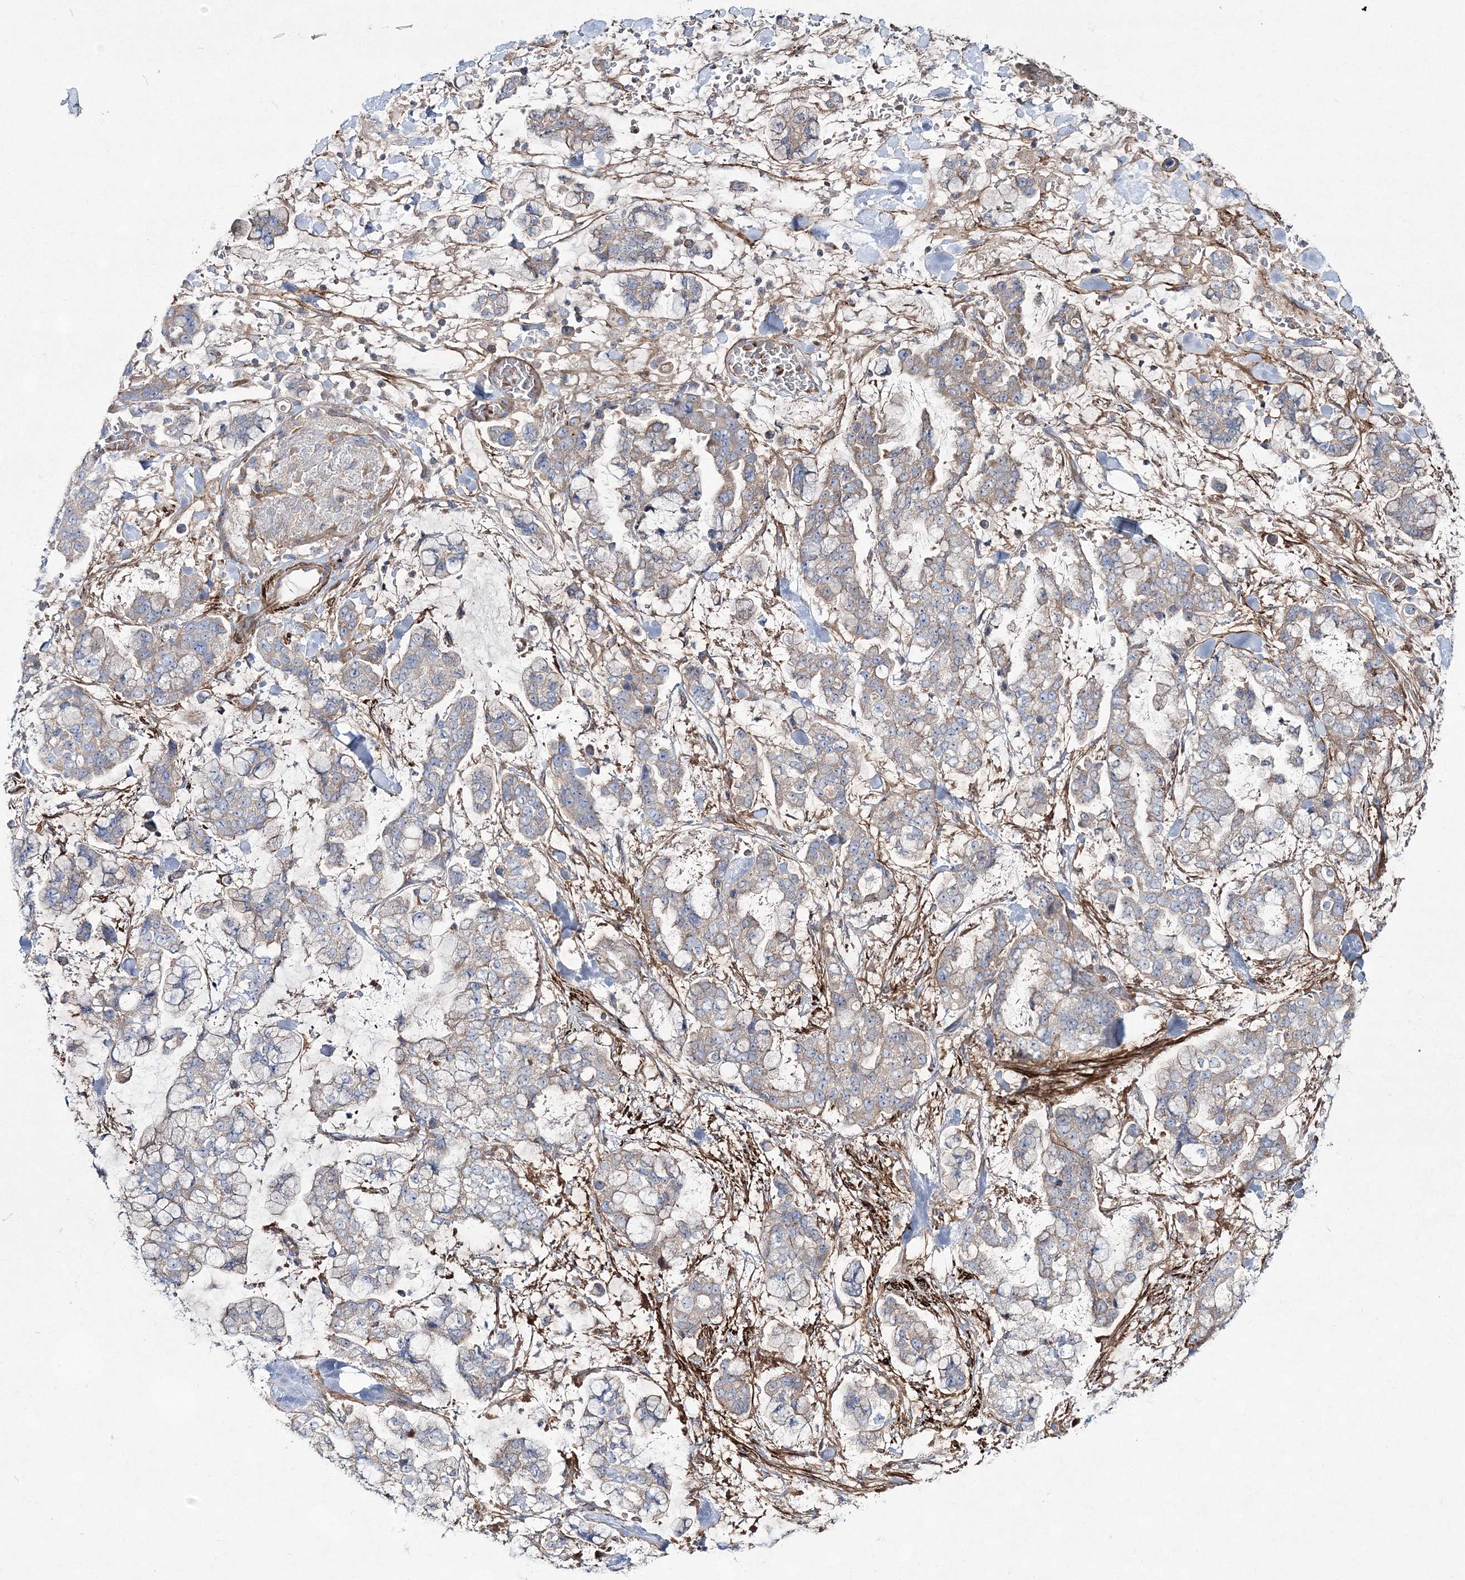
{"staining": {"intensity": "negative", "quantity": "none", "location": "none"}, "tissue": "stomach cancer", "cell_type": "Tumor cells", "image_type": "cancer", "snomed": [{"axis": "morphology", "description": "Normal tissue, NOS"}, {"axis": "morphology", "description": "Adenocarcinoma, NOS"}, {"axis": "topography", "description": "Stomach, upper"}, {"axis": "topography", "description": "Stomach"}], "caption": "There is no significant staining in tumor cells of stomach cancer (adenocarcinoma).", "gene": "ZSWIM6", "patient": {"sex": "male", "age": 76}}